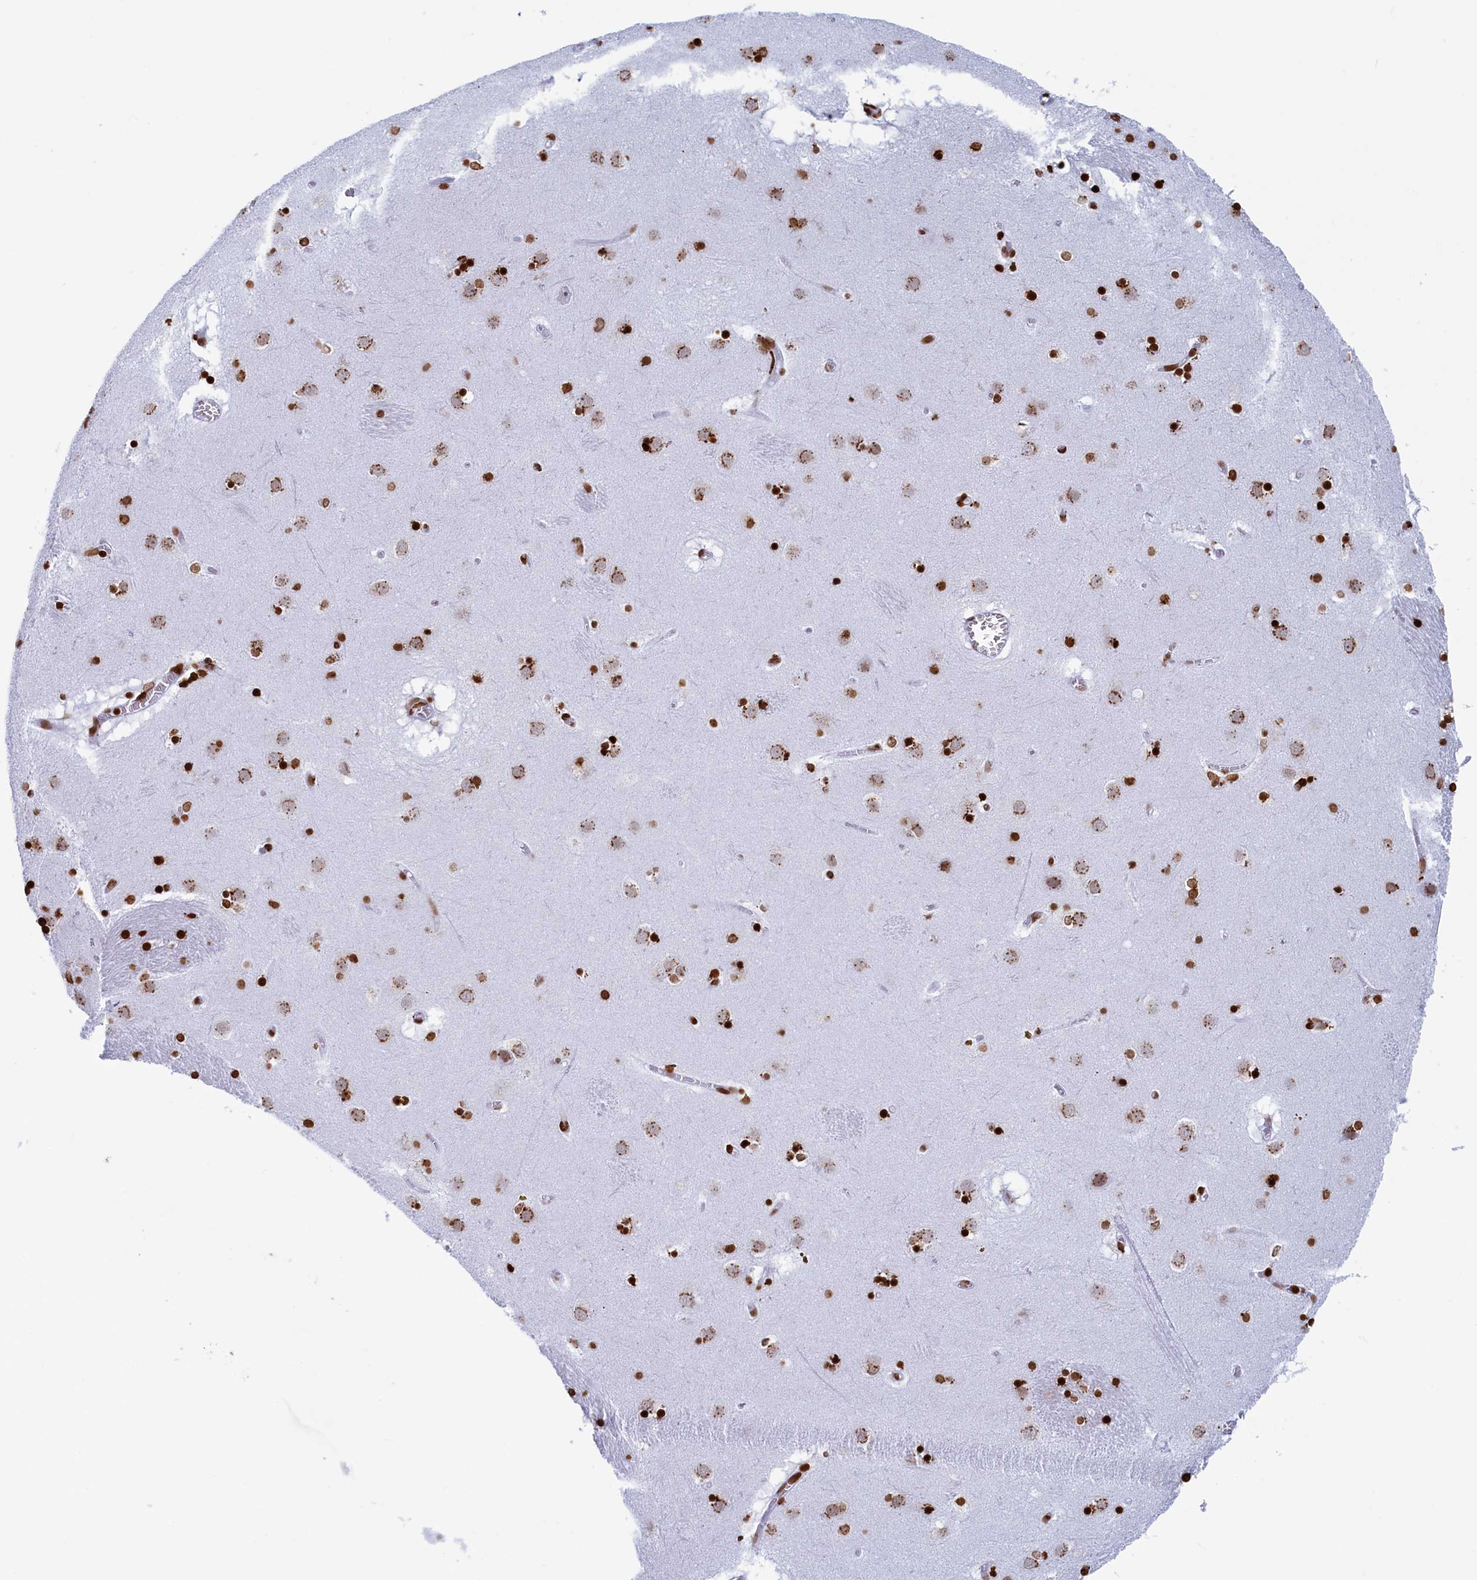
{"staining": {"intensity": "strong", "quantity": ">75%", "location": "nuclear"}, "tissue": "caudate", "cell_type": "Glial cells", "image_type": "normal", "snomed": [{"axis": "morphology", "description": "Normal tissue, NOS"}, {"axis": "topography", "description": "Lateral ventricle wall"}], "caption": "The photomicrograph displays immunohistochemical staining of unremarkable caudate. There is strong nuclear expression is appreciated in approximately >75% of glial cells. (IHC, brightfield microscopy, high magnification).", "gene": "APOBEC3A", "patient": {"sex": "male", "age": 70}}